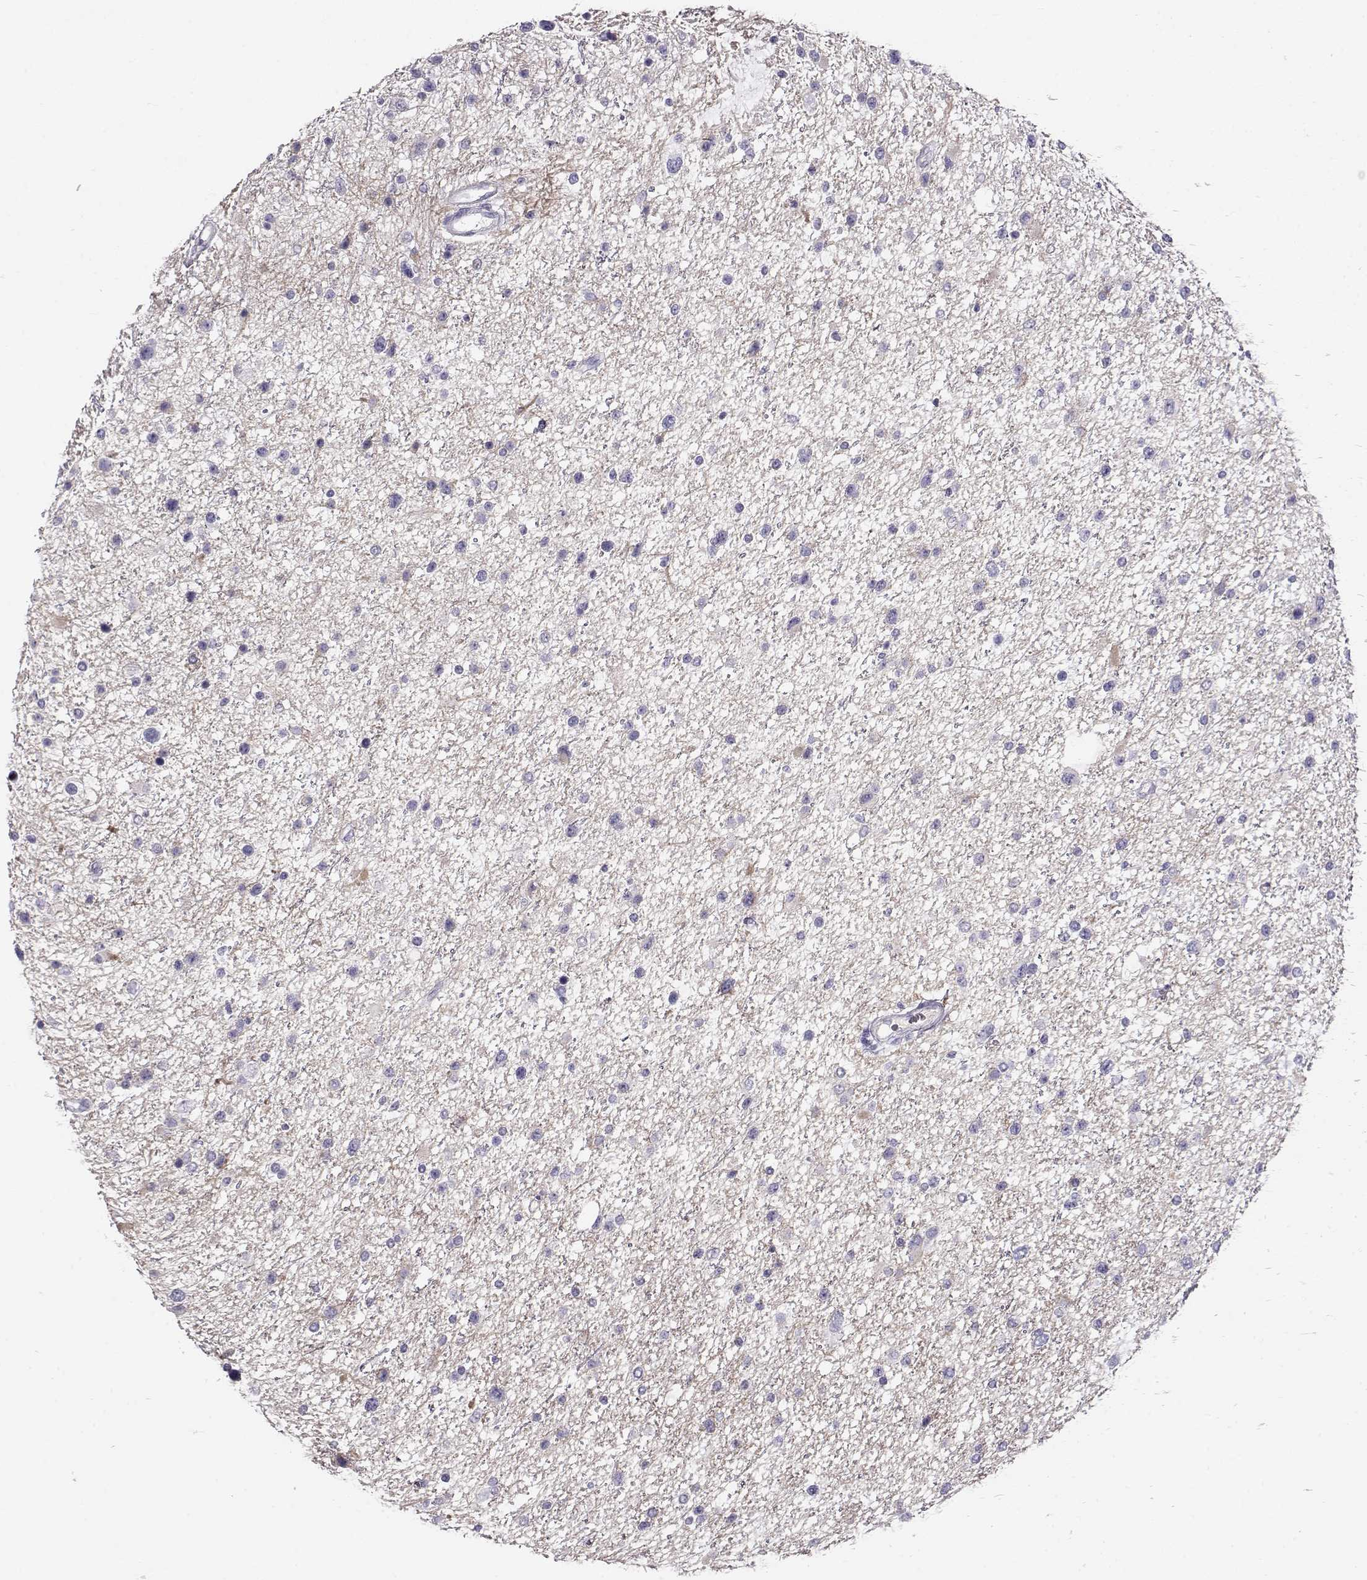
{"staining": {"intensity": "negative", "quantity": "none", "location": "none"}, "tissue": "glioma", "cell_type": "Tumor cells", "image_type": "cancer", "snomed": [{"axis": "morphology", "description": "Glioma, malignant, Low grade"}, {"axis": "topography", "description": "Brain"}], "caption": "This is an IHC micrograph of human malignant low-grade glioma. There is no expression in tumor cells.", "gene": "GPR26", "patient": {"sex": "female", "age": 32}}